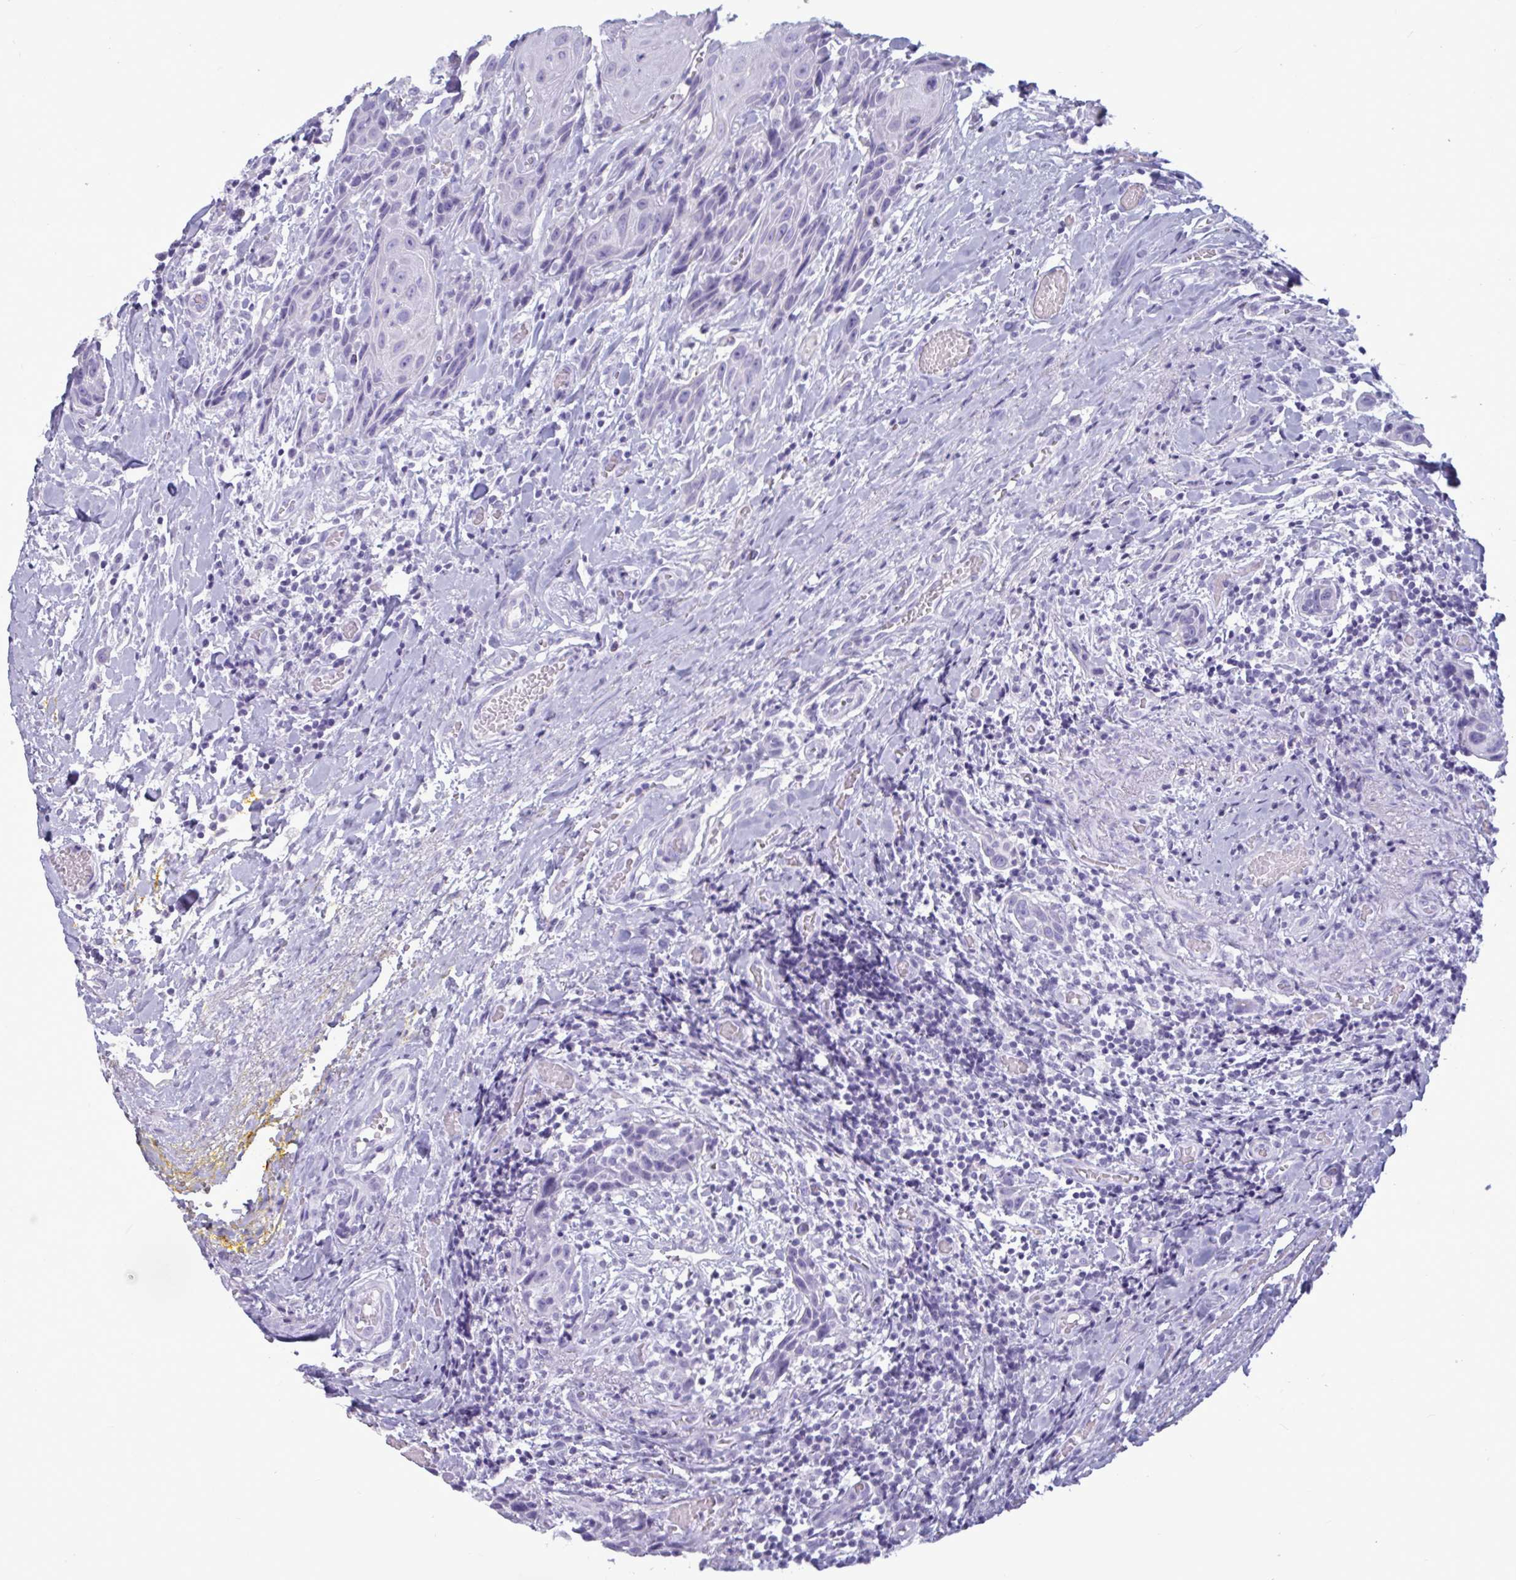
{"staining": {"intensity": "negative", "quantity": "none", "location": "none"}, "tissue": "head and neck cancer", "cell_type": "Tumor cells", "image_type": "cancer", "snomed": [{"axis": "morphology", "description": "Squamous cell carcinoma, NOS"}, {"axis": "topography", "description": "Oral tissue"}, {"axis": "topography", "description": "Head-Neck"}], "caption": "Immunohistochemistry histopathology image of neoplastic tissue: head and neck cancer stained with DAB demonstrates no significant protein positivity in tumor cells.", "gene": "BBS10", "patient": {"sex": "male", "age": 49}}